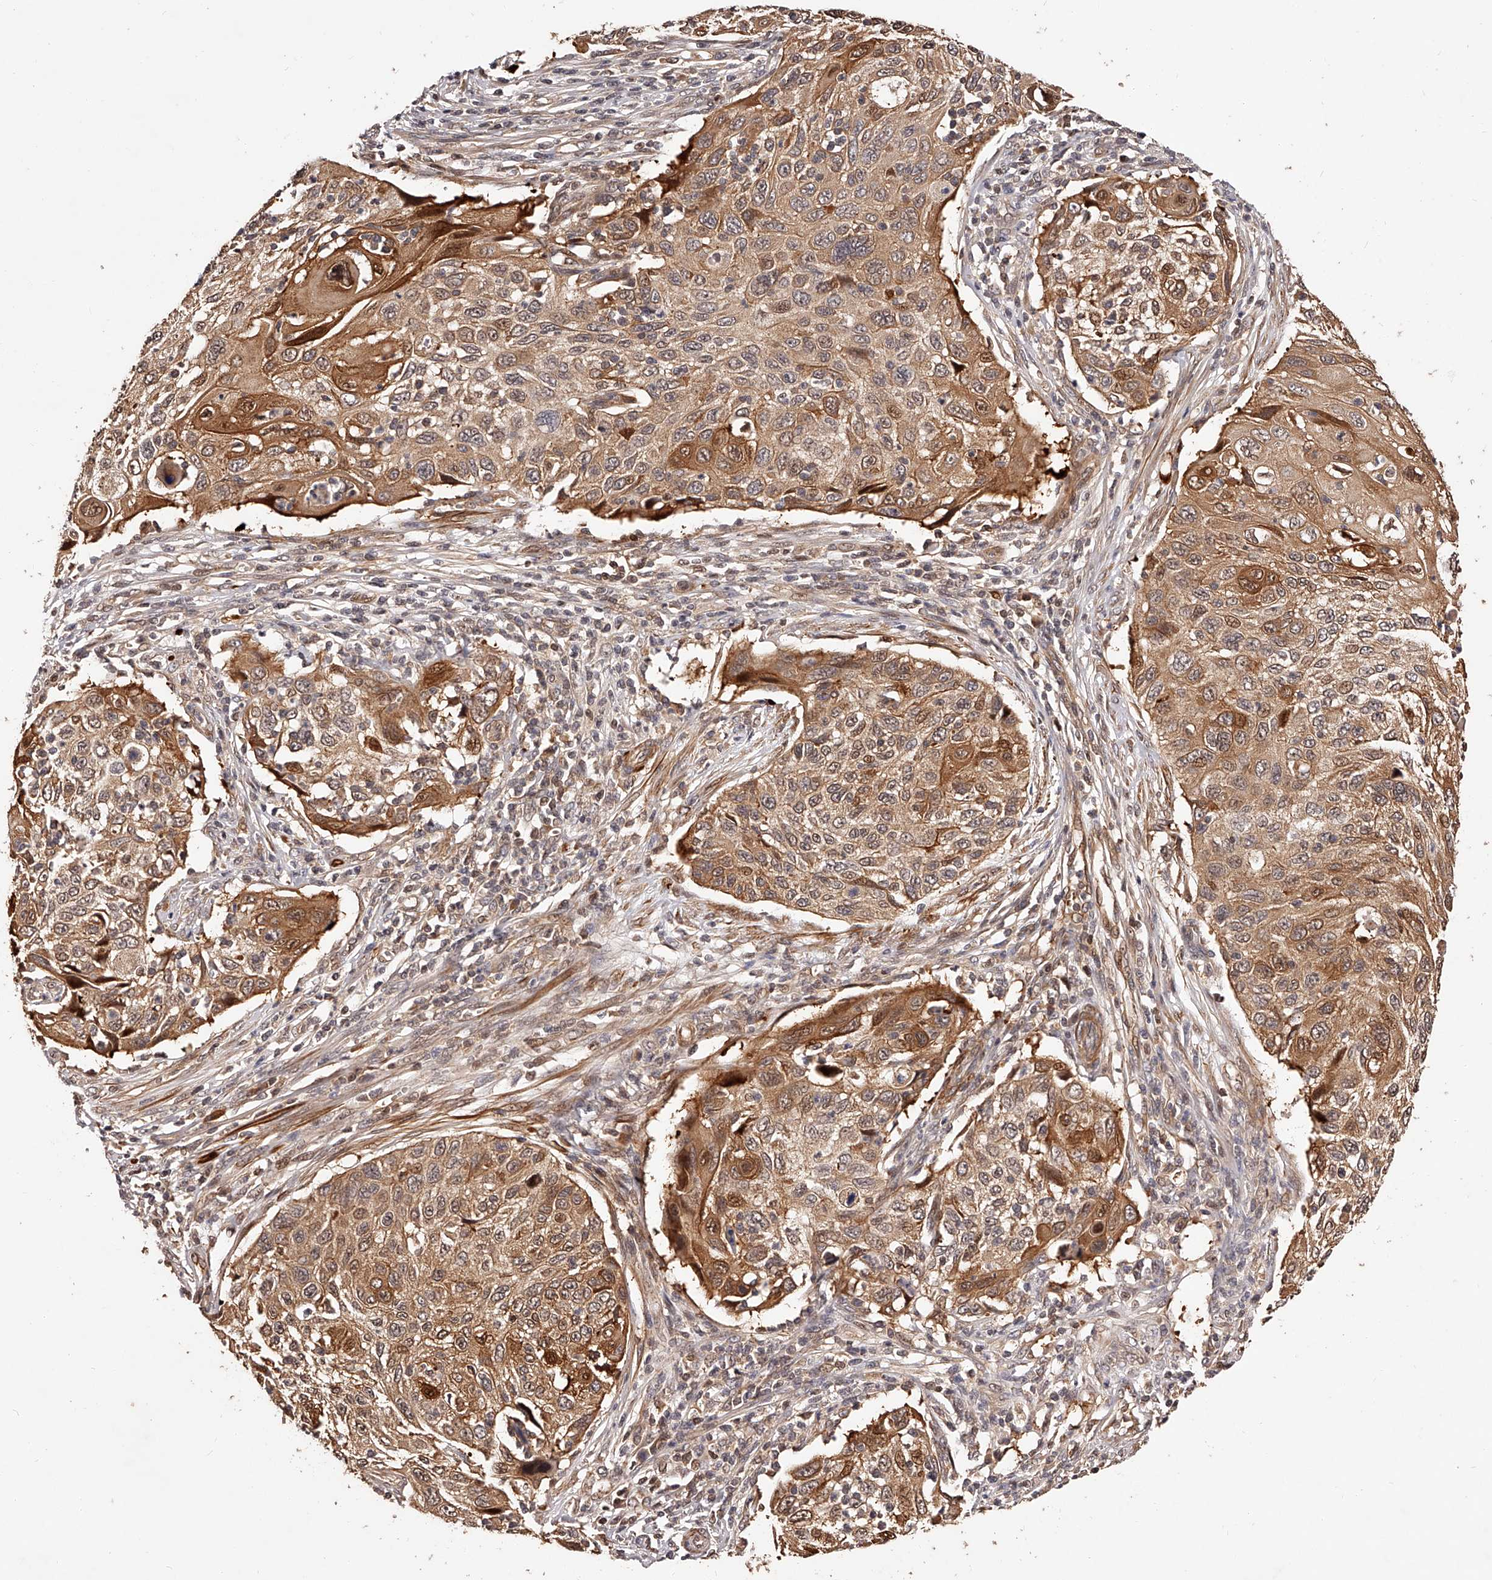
{"staining": {"intensity": "moderate", "quantity": ">75%", "location": "cytoplasmic/membranous,nuclear"}, "tissue": "cervical cancer", "cell_type": "Tumor cells", "image_type": "cancer", "snomed": [{"axis": "morphology", "description": "Squamous cell carcinoma, NOS"}, {"axis": "topography", "description": "Cervix"}], "caption": "A photomicrograph showing moderate cytoplasmic/membranous and nuclear expression in approximately >75% of tumor cells in cervical cancer, as visualized by brown immunohistochemical staining.", "gene": "CUL7", "patient": {"sex": "female", "age": 70}}